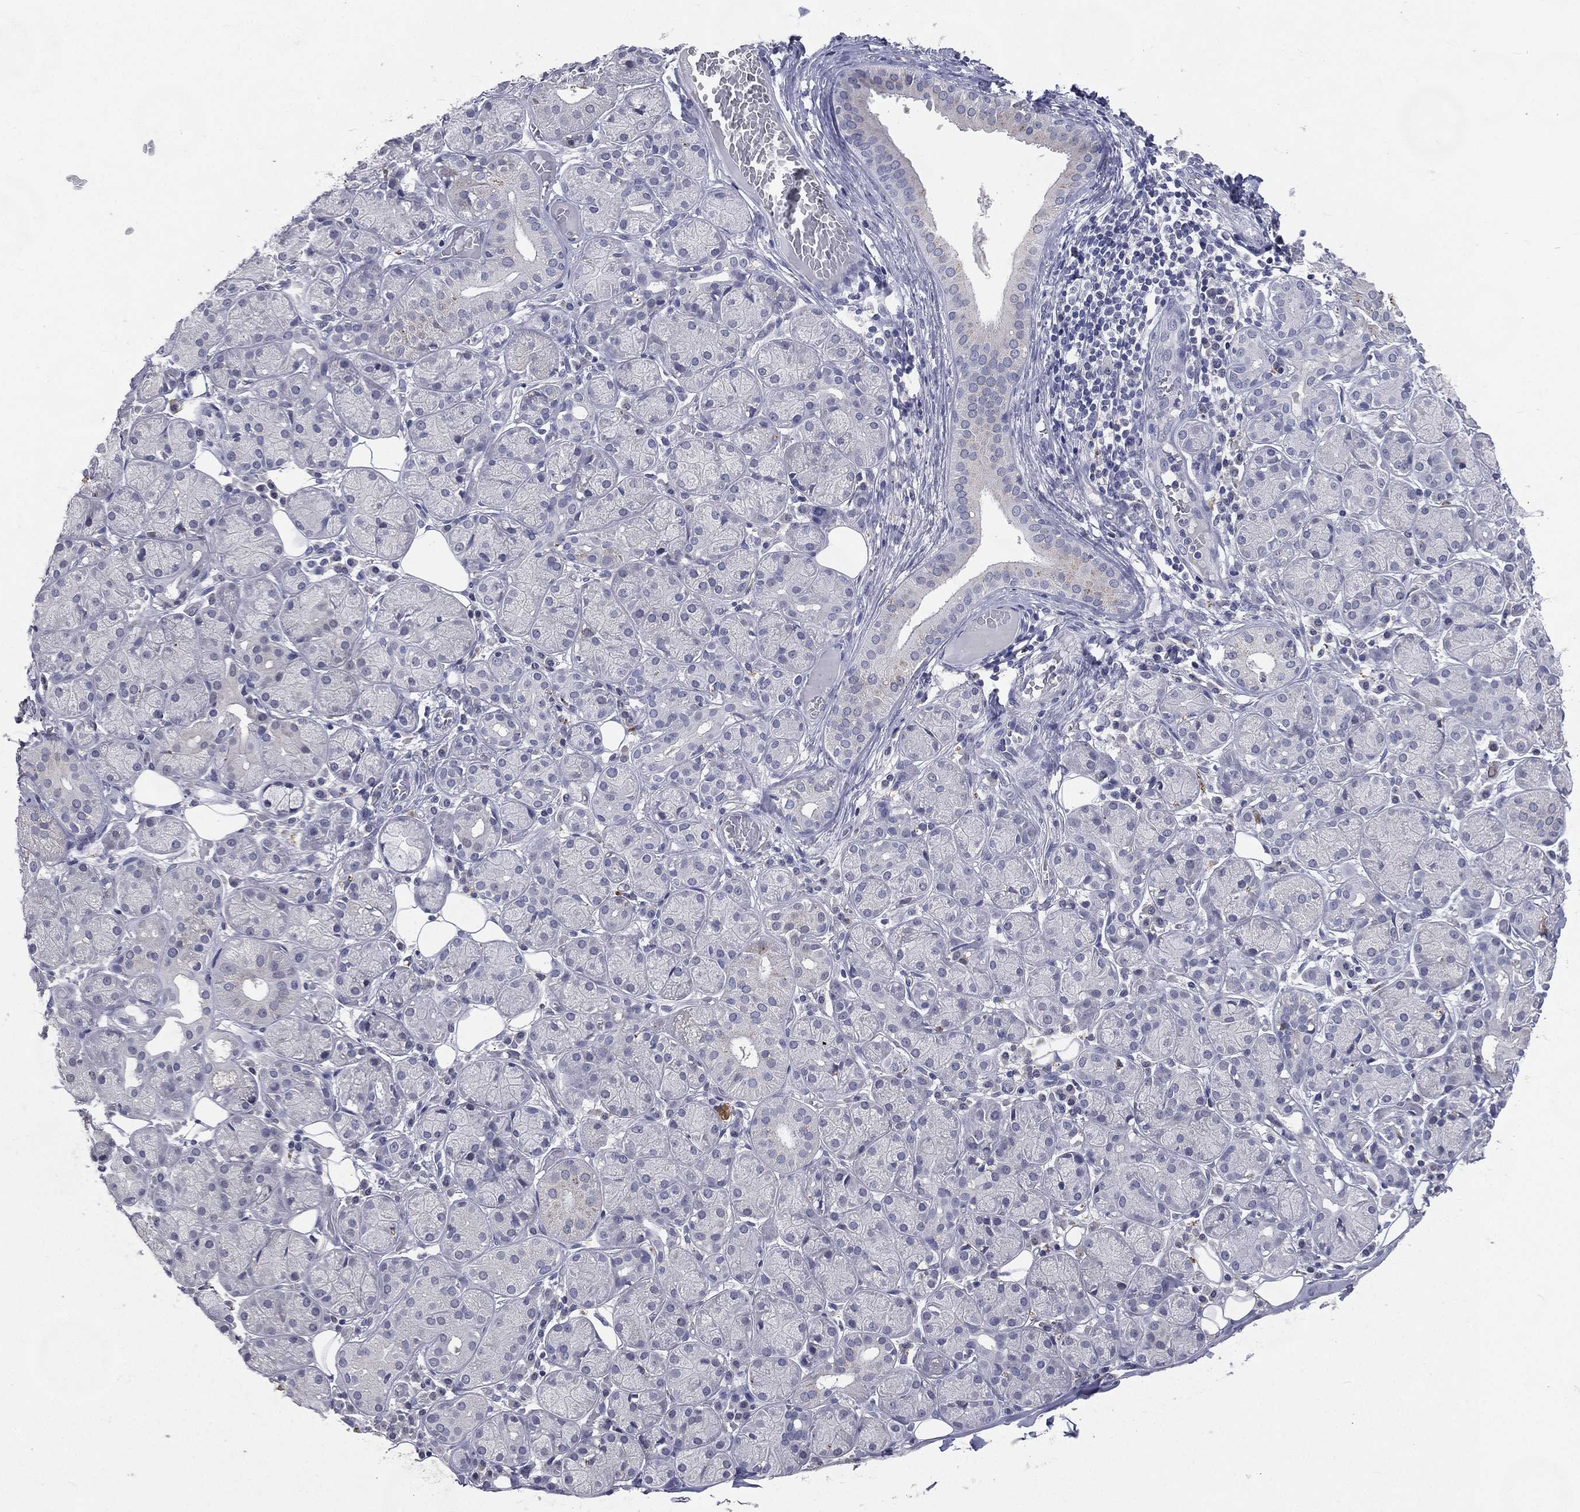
{"staining": {"intensity": "negative", "quantity": "none", "location": "none"}, "tissue": "salivary gland", "cell_type": "Glandular cells", "image_type": "normal", "snomed": [{"axis": "morphology", "description": "Normal tissue, NOS"}, {"axis": "topography", "description": "Salivary gland"}], "caption": "IHC histopathology image of unremarkable human salivary gland stained for a protein (brown), which reveals no staining in glandular cells. (Brightfield microscopy of DAB IHC at high magnification).", "gene": "IFT27", "patient": {"sex": "male", "age": 71}}